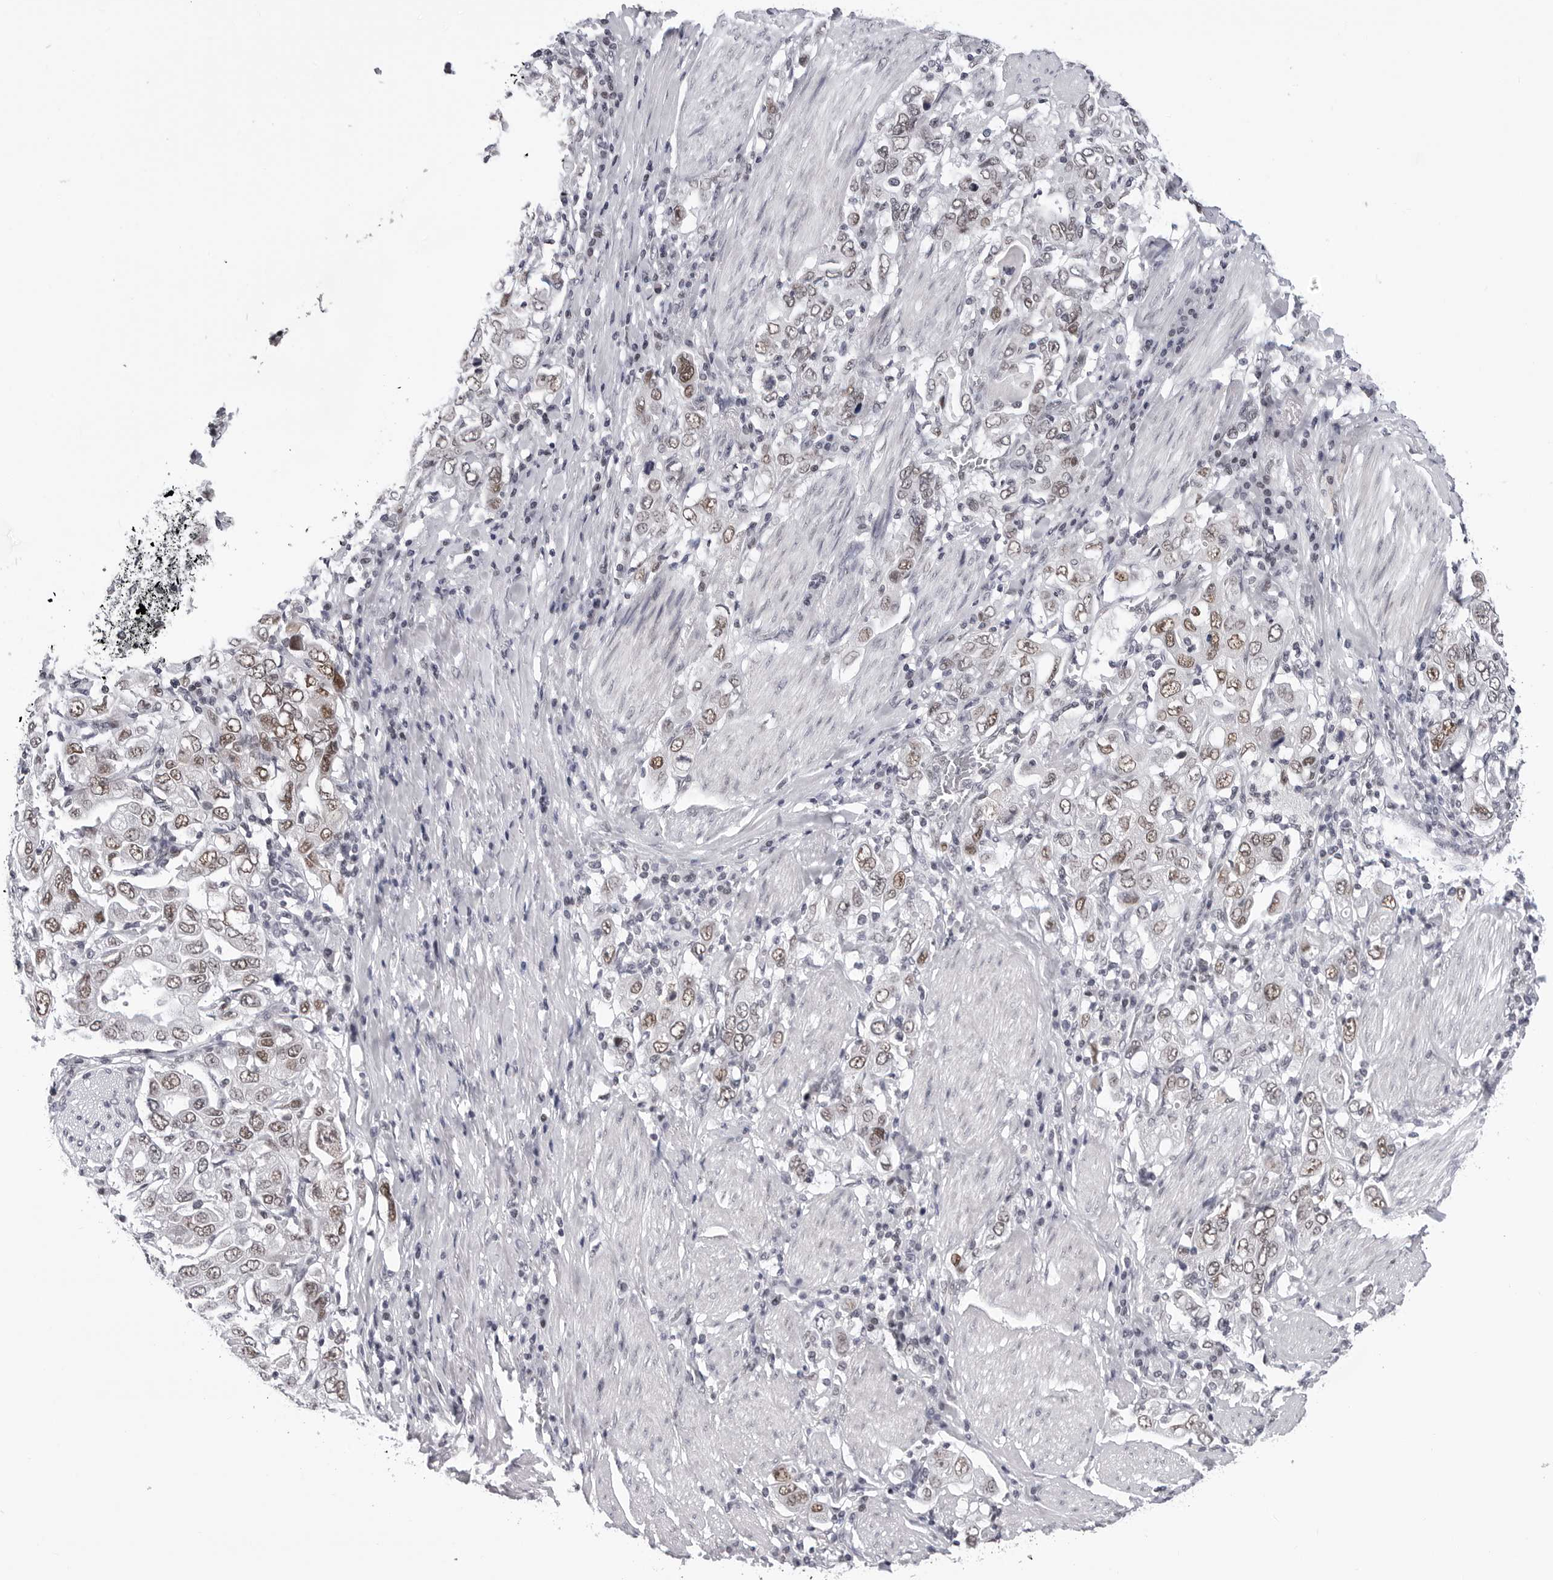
{"staining": {"intensity": "weak", "quantity": ">75%", "location": "nuclear"}, "tissue": "stomach cancer", "cell_type": "Tumor cells", "image_type": "cancer", "snomed": [{"axis": "morphology", "description": "Adenocarcinoma, NOS"}, {"axis": "topography", "description": "Stomach, upper"}], "caption": "This image shows stomach cancer stained with immunohistochemistry to label a protein in brown. The nuclear of tumor cells show weak positivity for the protein. Nuclei are counter-stained blue.", "gene": "SF3B4", "patient": {"sex": "male", "age": 62}}